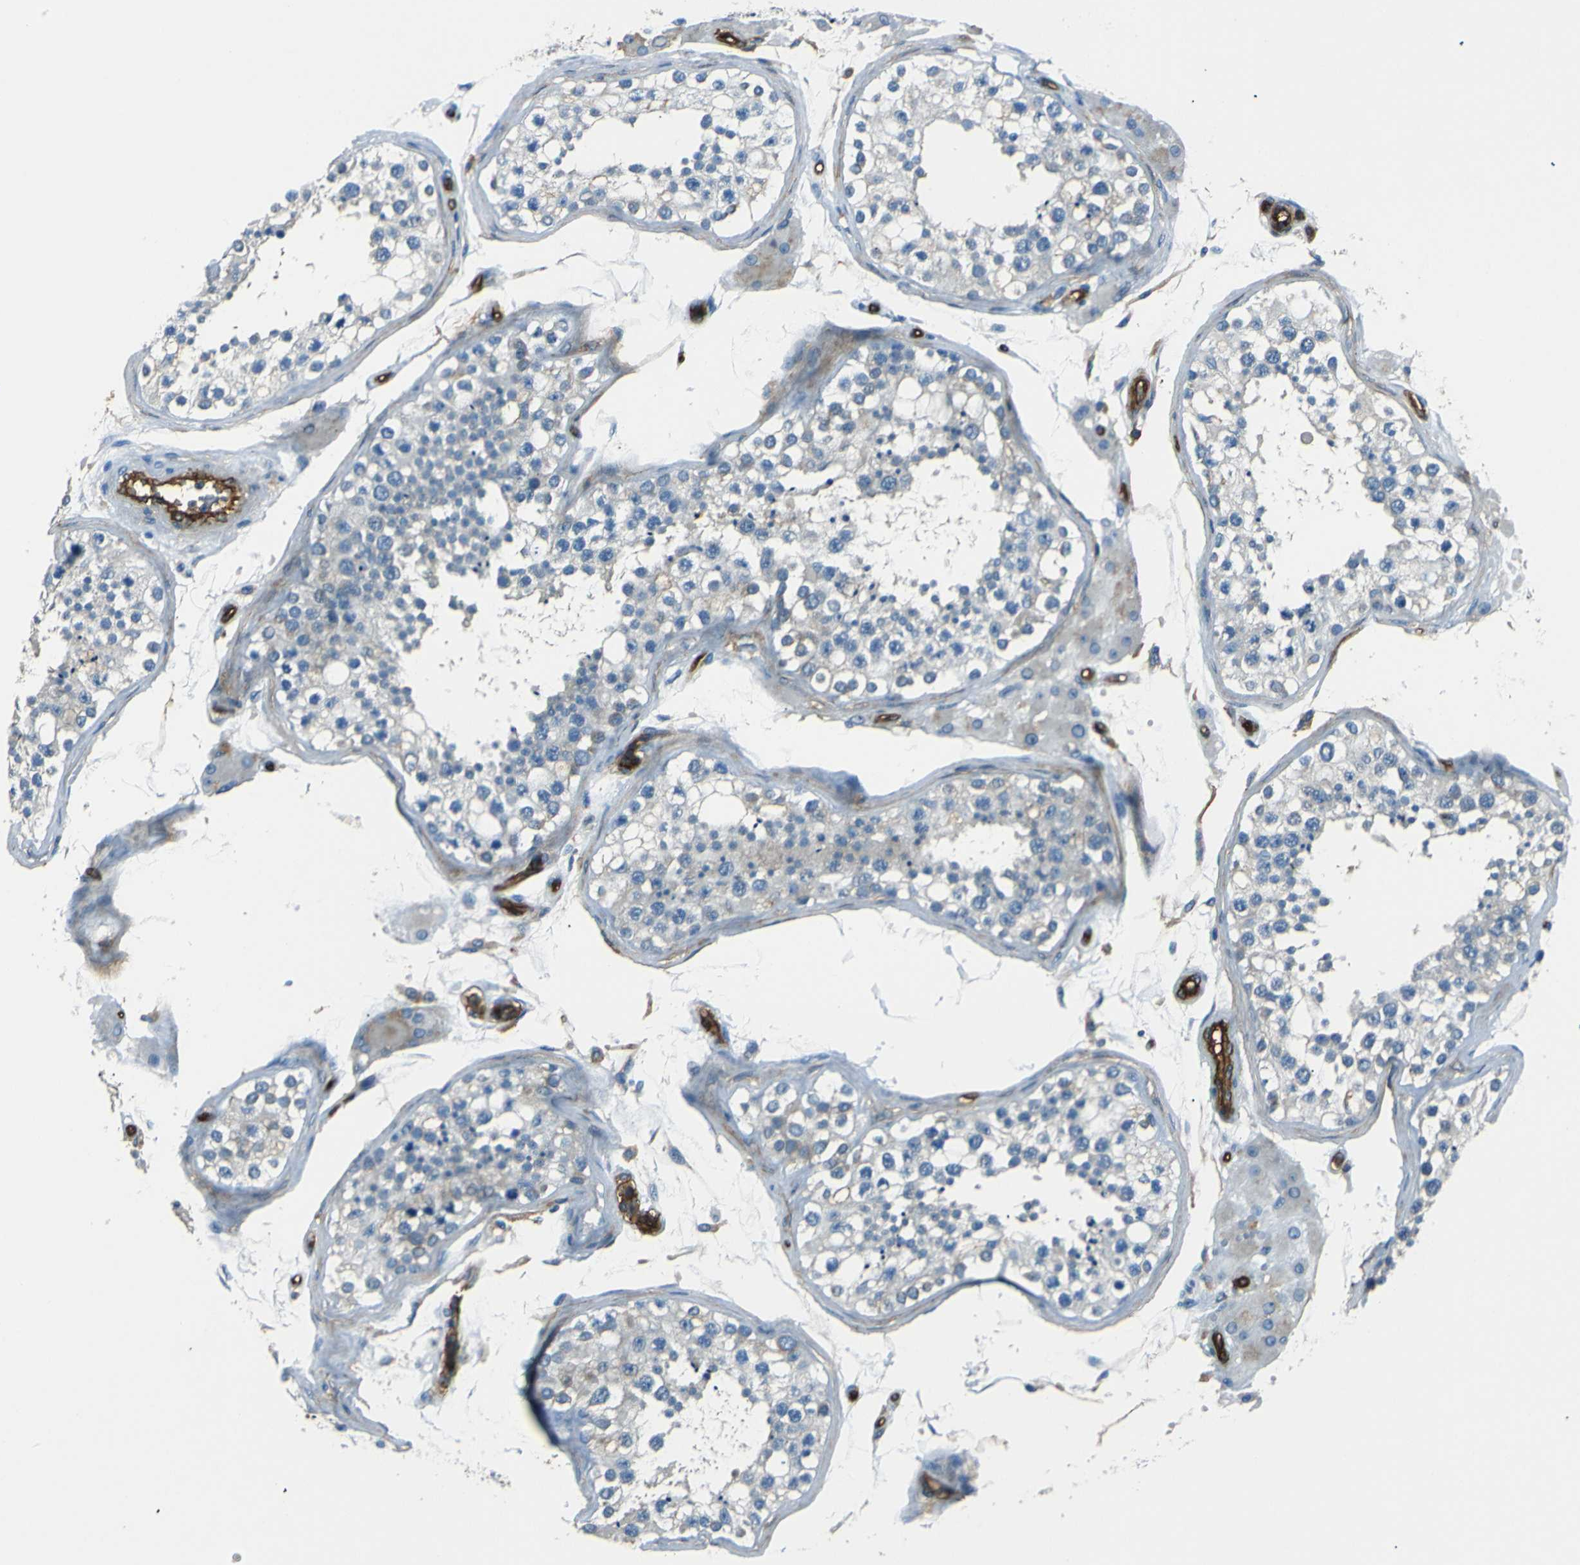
{"staining": {"intensity": "moderate", "quantity": "<25%", "location": "cytoplasmic/membranous"}, "tissue": "testis", "cell_type": "Cells in seminiferous ducts", "image_type": "normal", "snomed": [{"axis": "morphology", "description": "Normal tissue, NOS"}, {"axis": "topography", "description": "Testis"}], "caption": "Protein staining exhibits moderate cytoplasmic/membranous expression in approximately <25% of cells in seminiferous ducts in benign testis.", "gene": "ENTPD1", "patient": {"sex": "male", "age": 68}}